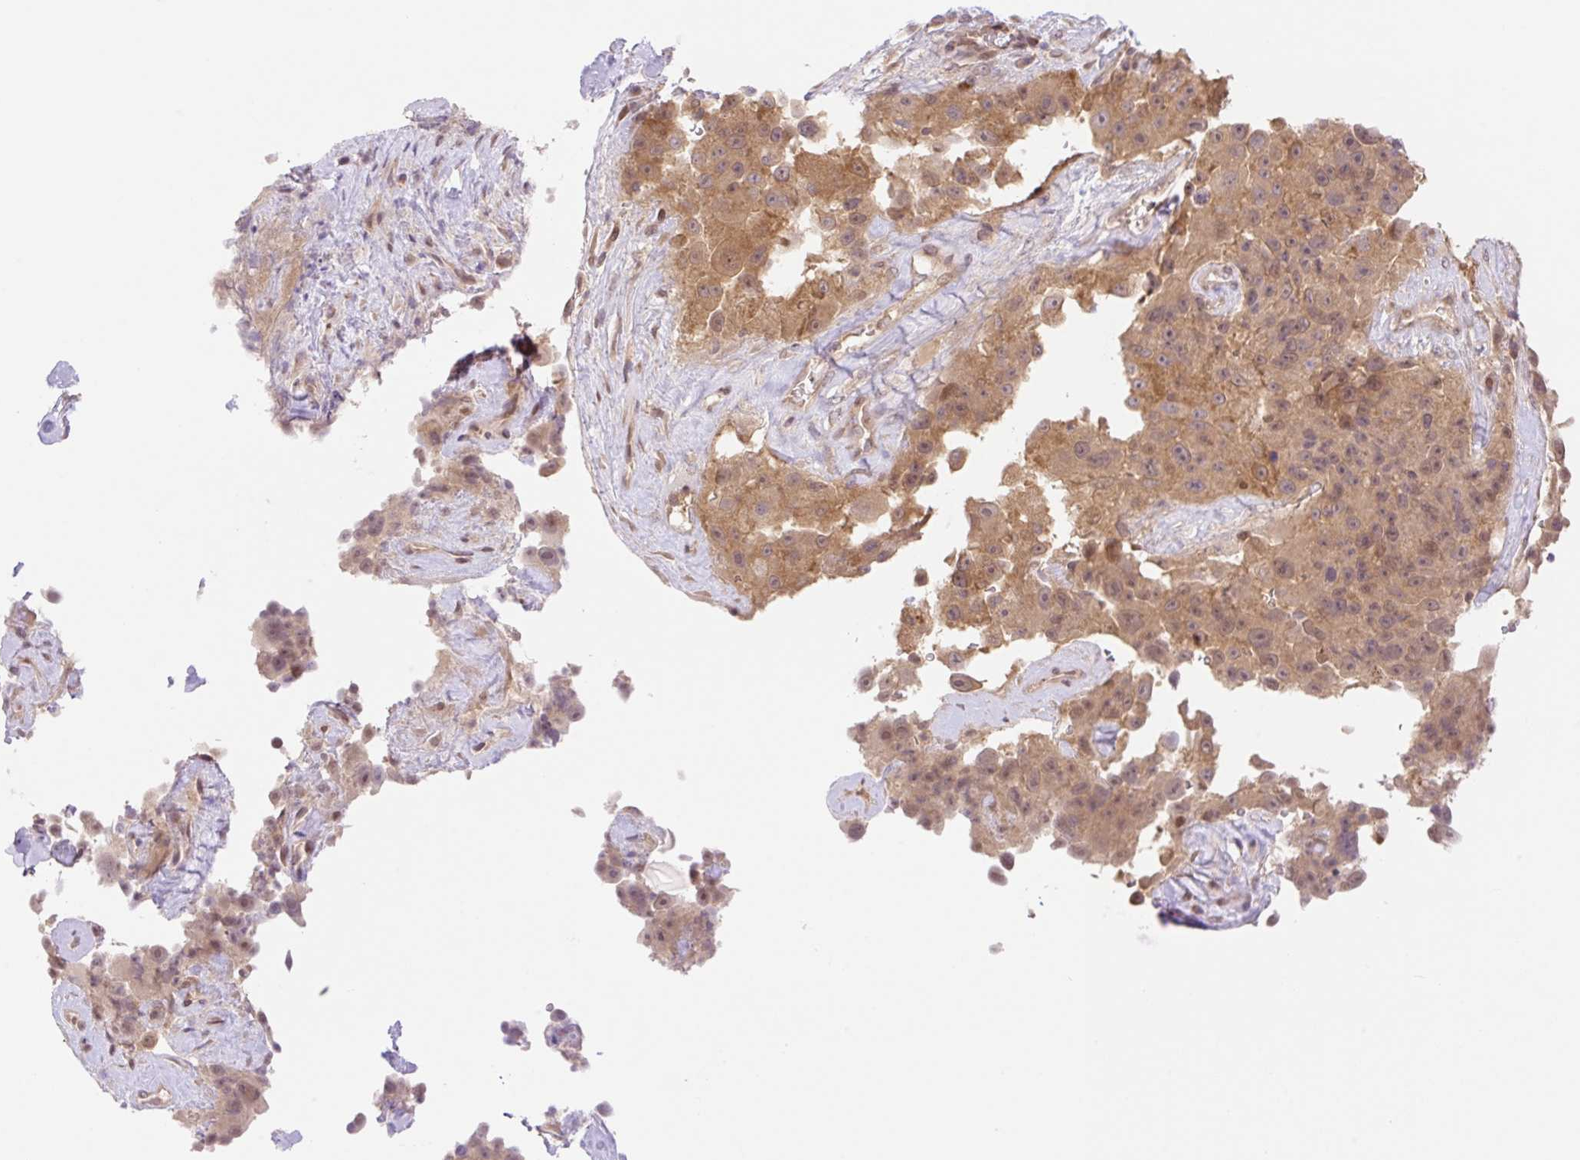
{"staining": {"intensity": "moderate", "quantity": ">75%", "location": "cytoplasmic/membranous,nuclear"}, "tissue": "melanoma", "cell_type": "Tumor cells", "image_type": "cancer", "snomed": [{"axis": "morphology", "description": "Malignant melanoma, Metastatic site"}, {"axis": "topography", "description": "Lymph node"}], "caption": "Approximately >75% of tumor cells in human malignant melanoma (metastatic site) reveal moderate cytoplasmic/membranous and nuclear protein staining as visualized by brown immunohistochemical staining.", "gene": "VPS25", "patient": {"sex": "male", "age": 62}}